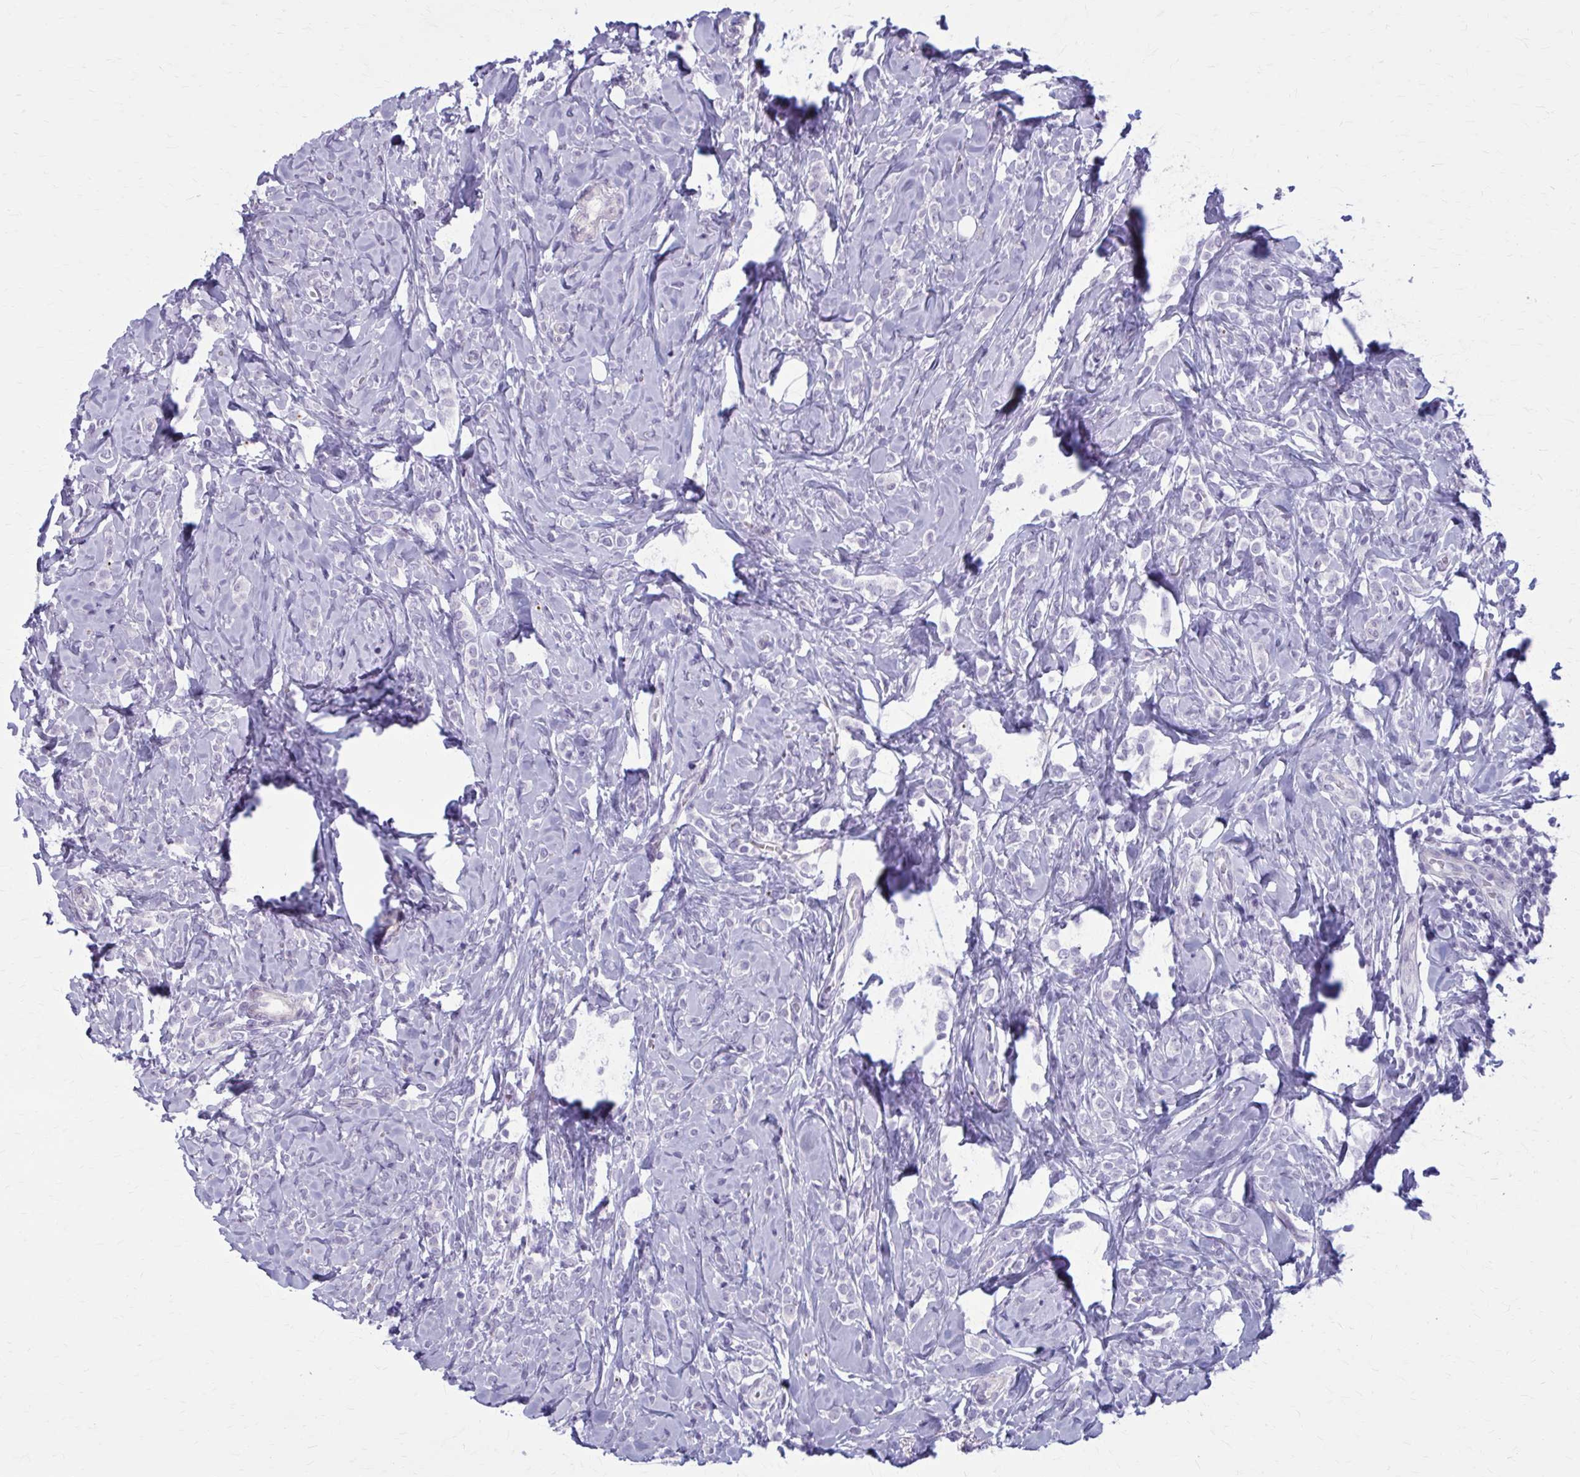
{"staining": {"intensity": "negative", "quantity": "none", "location": "none"}, "tissue": "breast cancer", "cell_type": "Tumor cells", "image_type": "cancer", "snomed": [{"axis": "morphology", "description": "Lobular carcinoma"}, {"axis": "topography", "description": "Breast"}], "caption": "The photomicrograph shows no significant staining in tumor cells of breast cancer (lobular carcinoma). The staining is performed using DAB (3,3'-diaminobenzidine) brown chromogen with nuclei counter-stained in using hematoxylin.", "gene": "CASQ2", "patient": {"sex": "female", "age": 49}}